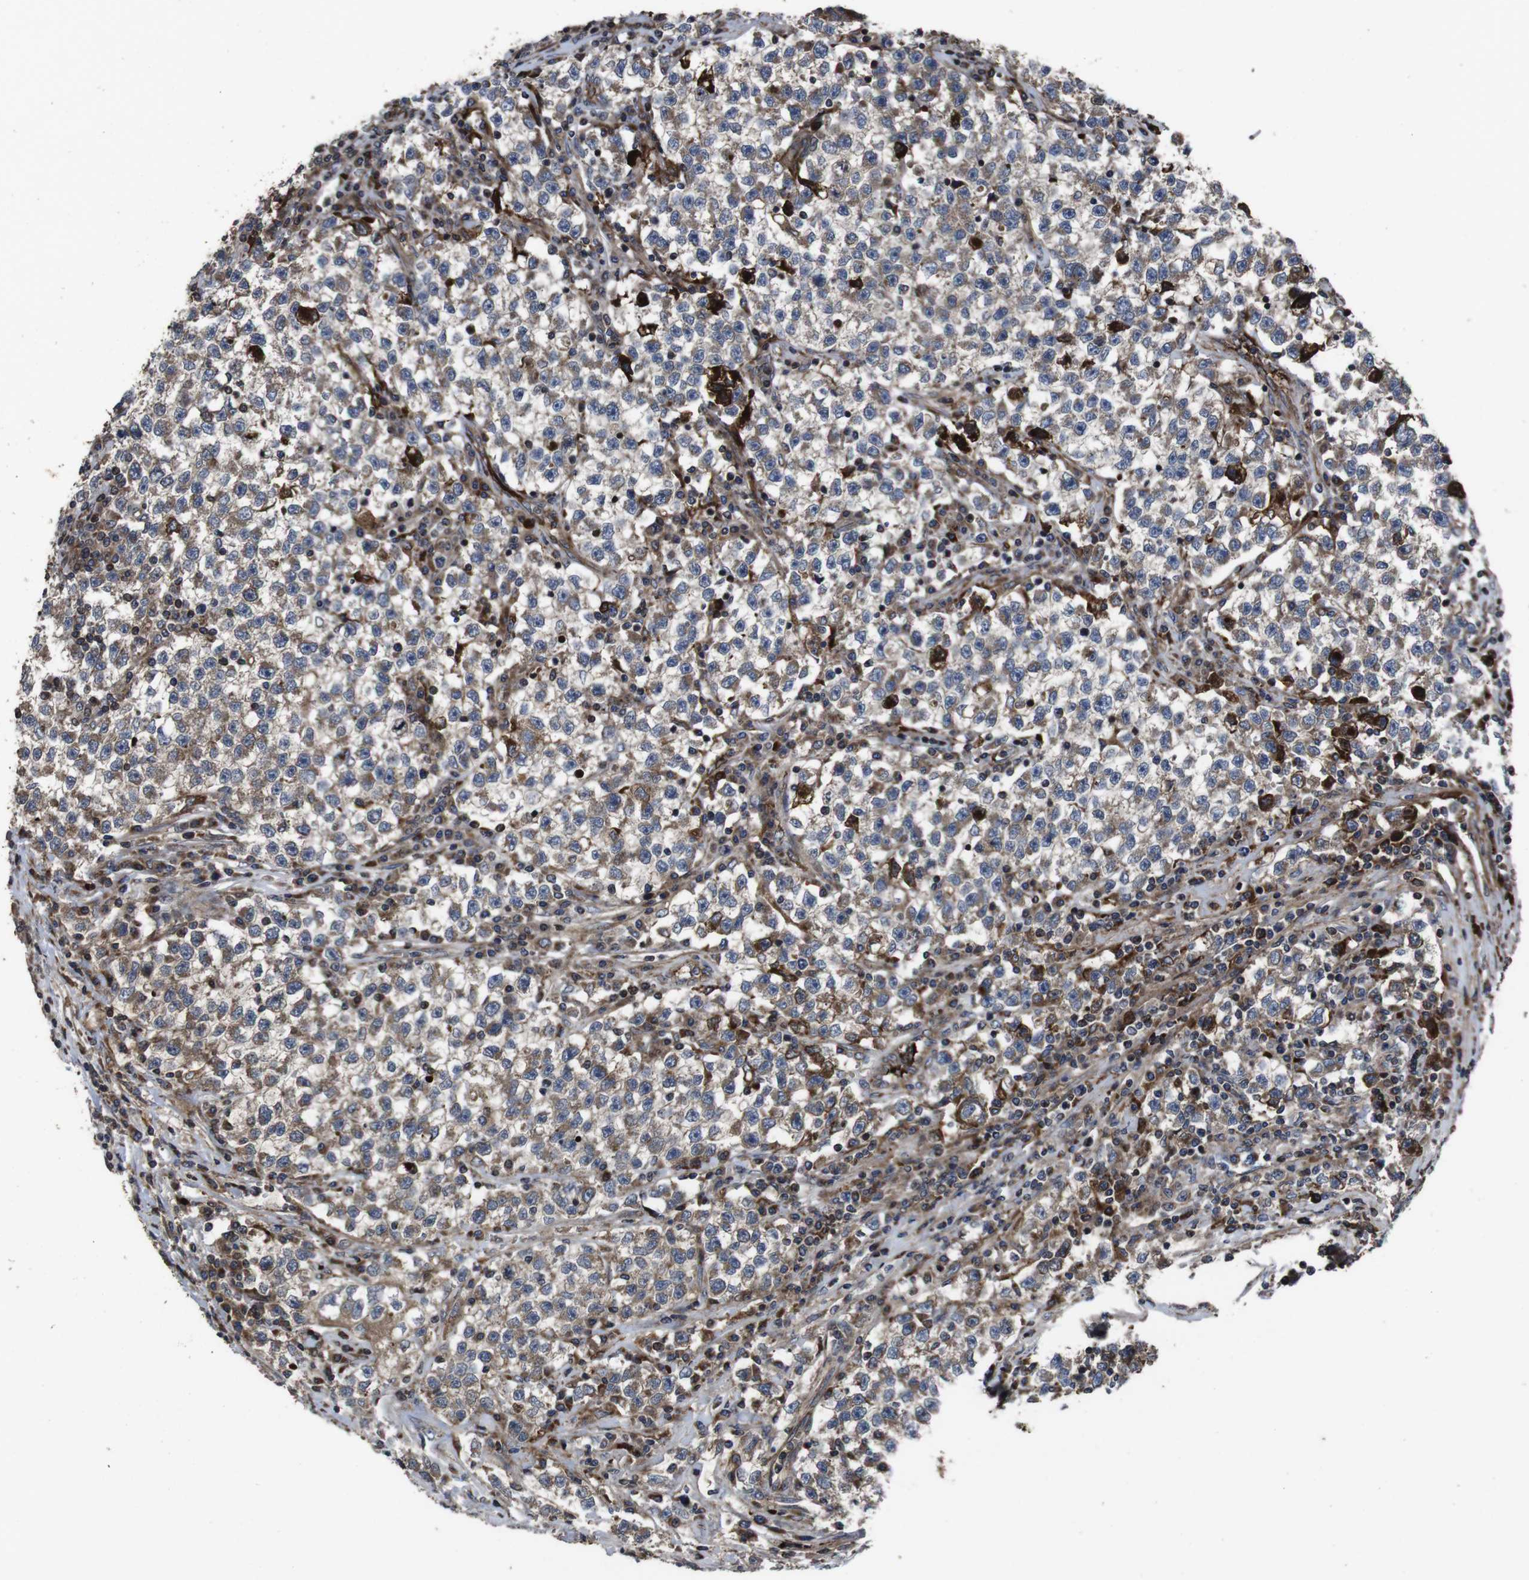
{"staining": {"intensity": "moderate", "quantity": ">75%", "location": "cytoplasmic/membranous"}, "tissue": "testis cancer", "cell_type": "Tumor cells", "image_type": "cancer", "snomed": [{"axis": "morphology", "description": "Seminoma, NOS"}, {"axis": "topography", "description": "Testis"}], "caption": "DAB immunohistochemical staining of human testis seminoma shows moderate cytoplasmic/membranous protein positivity in approximately >75% of tumor cells.", "gene": "SMYD3", "patient": {"sex": "male", "age": 22}}